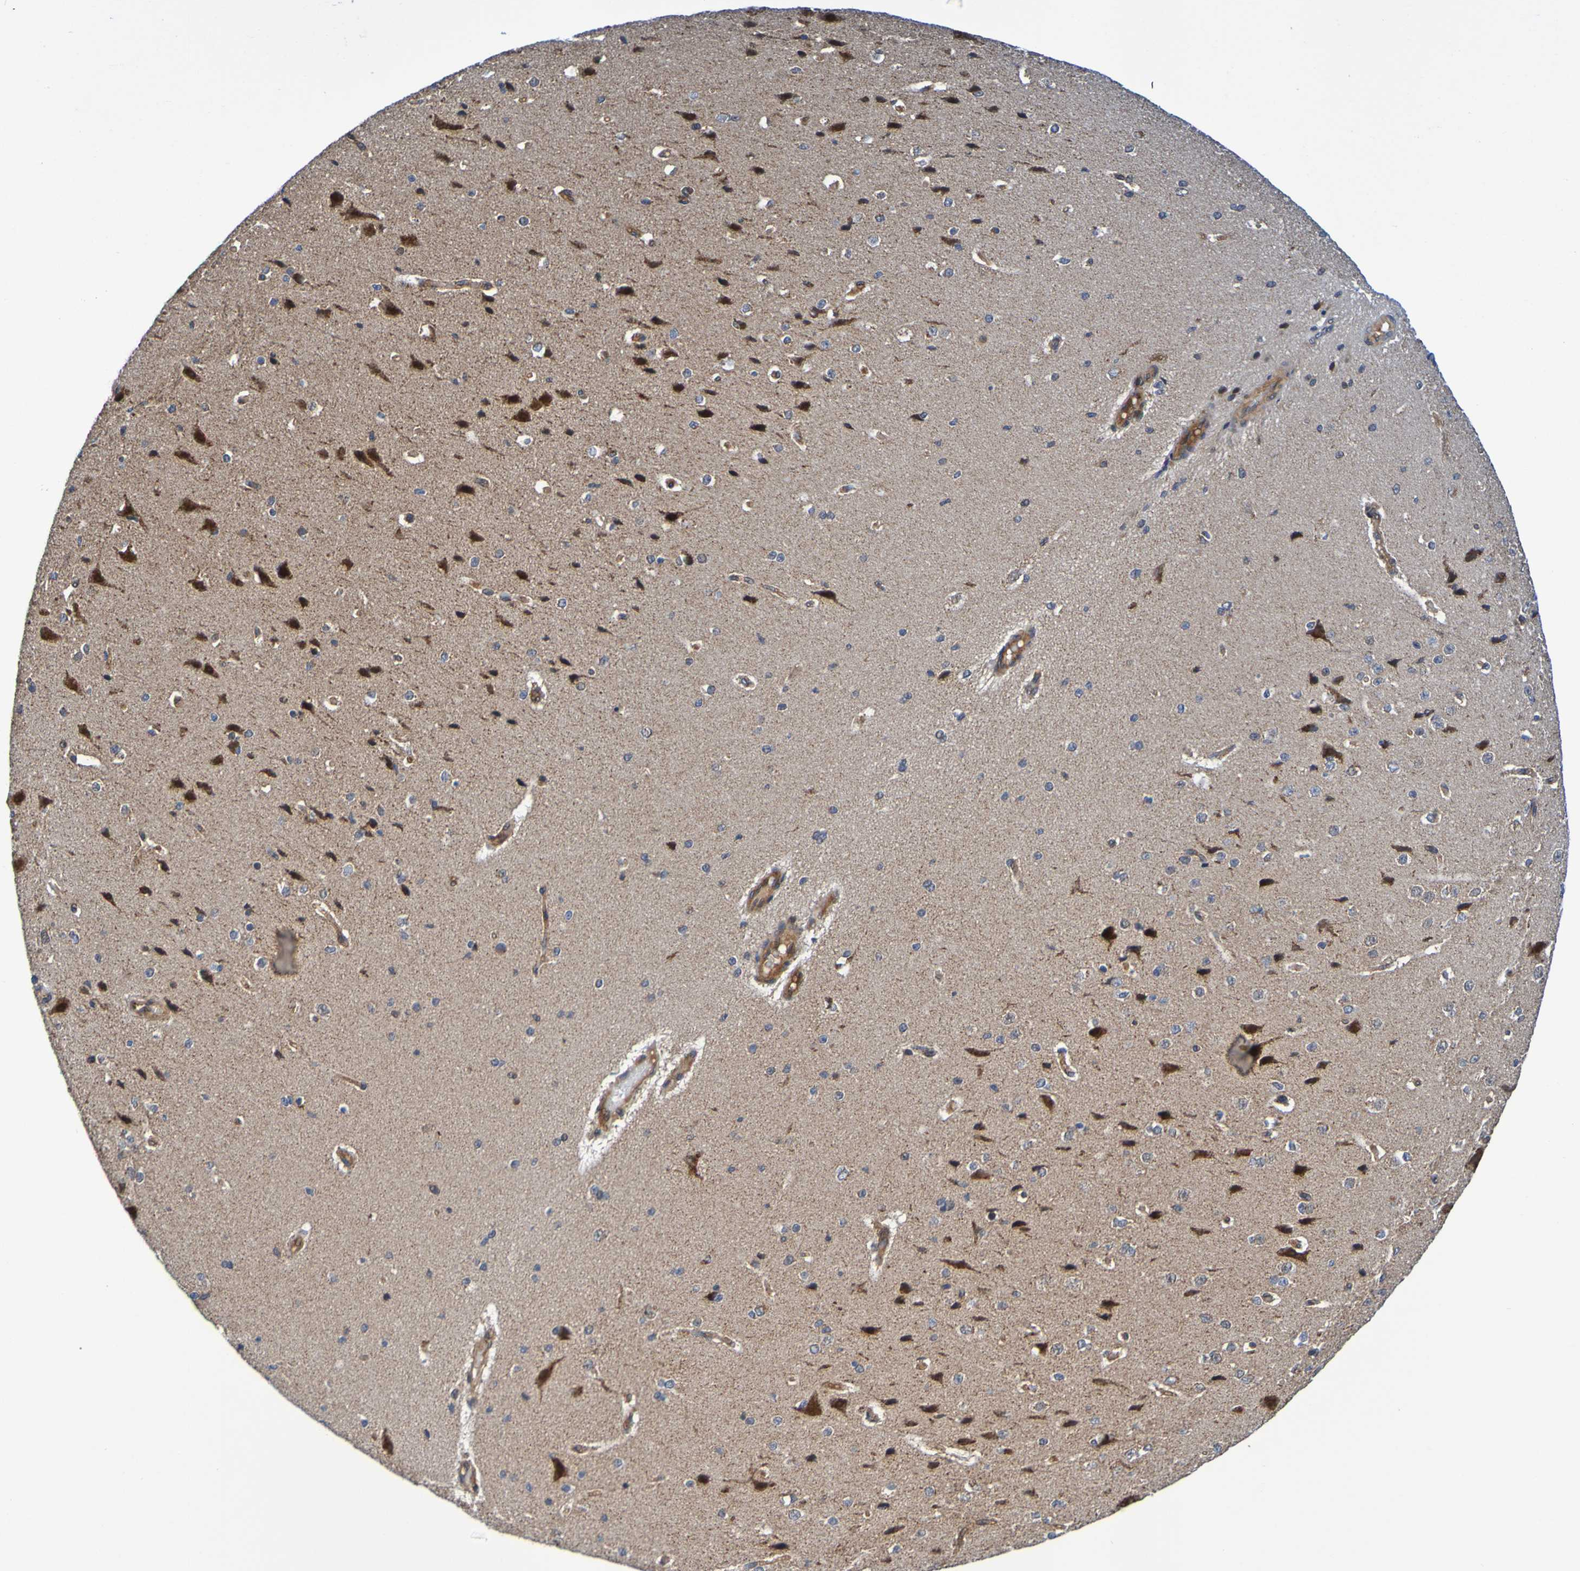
{"staining": {"intensity": "negative", "quantity": "none", "location": "none"}, "tissue": "cerebral cortex", "cell_type": "Endothelial cells", "image_type": "normal", "snomed": [{"axis": "morphology", "description": "Normal tissue, NOS"}, {"axis": "morphology", "description": "Developmental malformation"}, {"axis": "topography", "description": "Cerebral cortex"}], "caption": "Human cerebral cortex stained for a protein using immunohistochemistry displays no expression in endothelial cells.", "gene": "CCDC51", "patient": {"sex": "female", "age": 30}}